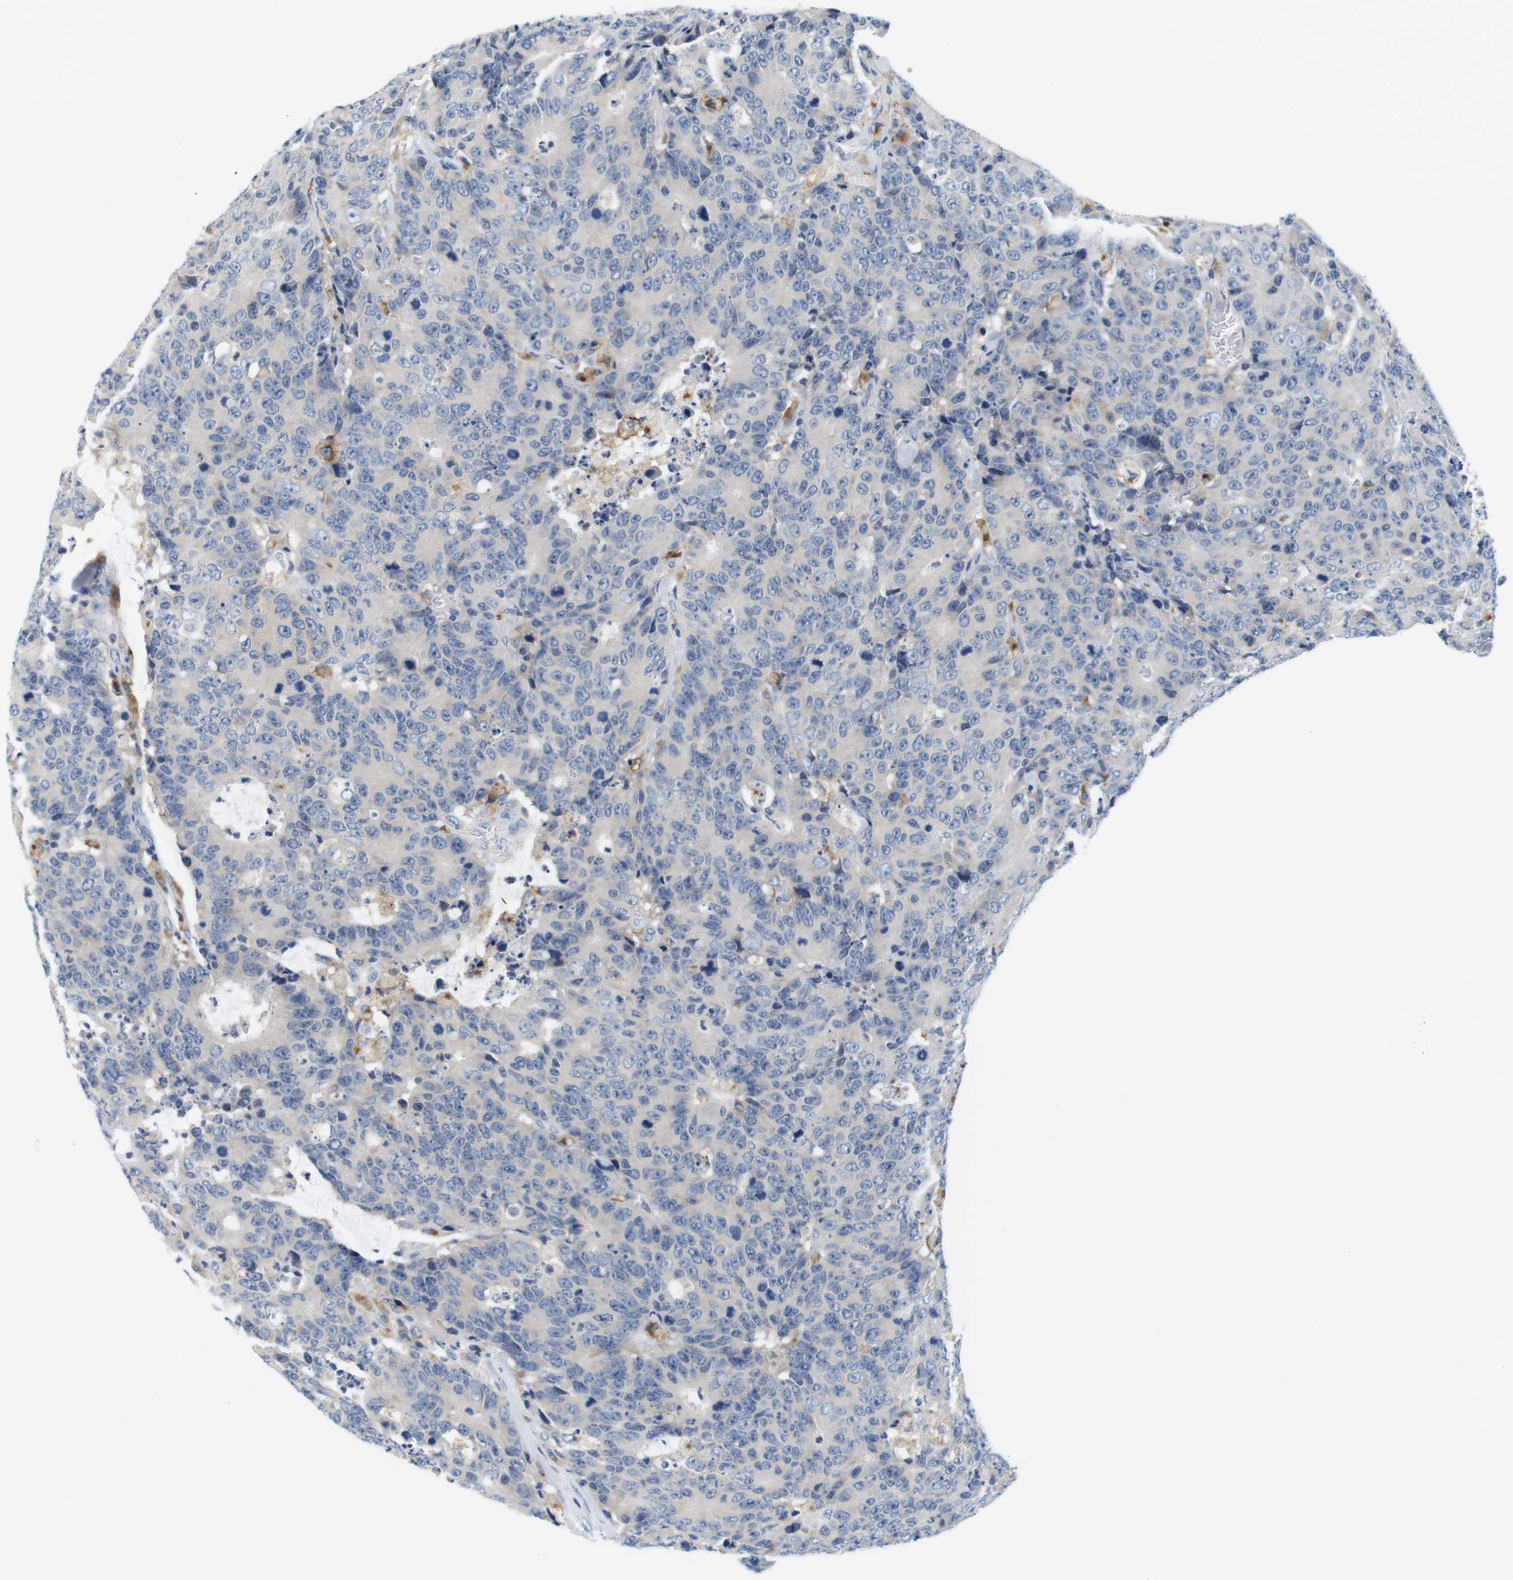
{"staining": {"intensity": "negative", "quantity": "none", "location": "none"}, "tissue": "colorectal cancer", "cell_type": "Tumor cells", "image_type": "cancer", "snomed": [{"axis": "morphology", "description": "Adenocarcinoma, NOS"}, {"axis": "topography", "description": "Colon"}], "caption": "DAB (3,3'-diaminobenzidine) immunohistochemical staining of human colorectal adenocarcinoma exhibits no significant positivity in tumor cells. The staining is performed using DAB brown chromogen with nuclei counter-stained in using hematoxylin.", "gene": "CNGA2", "patient": {"sex": "female", "age": 86}}